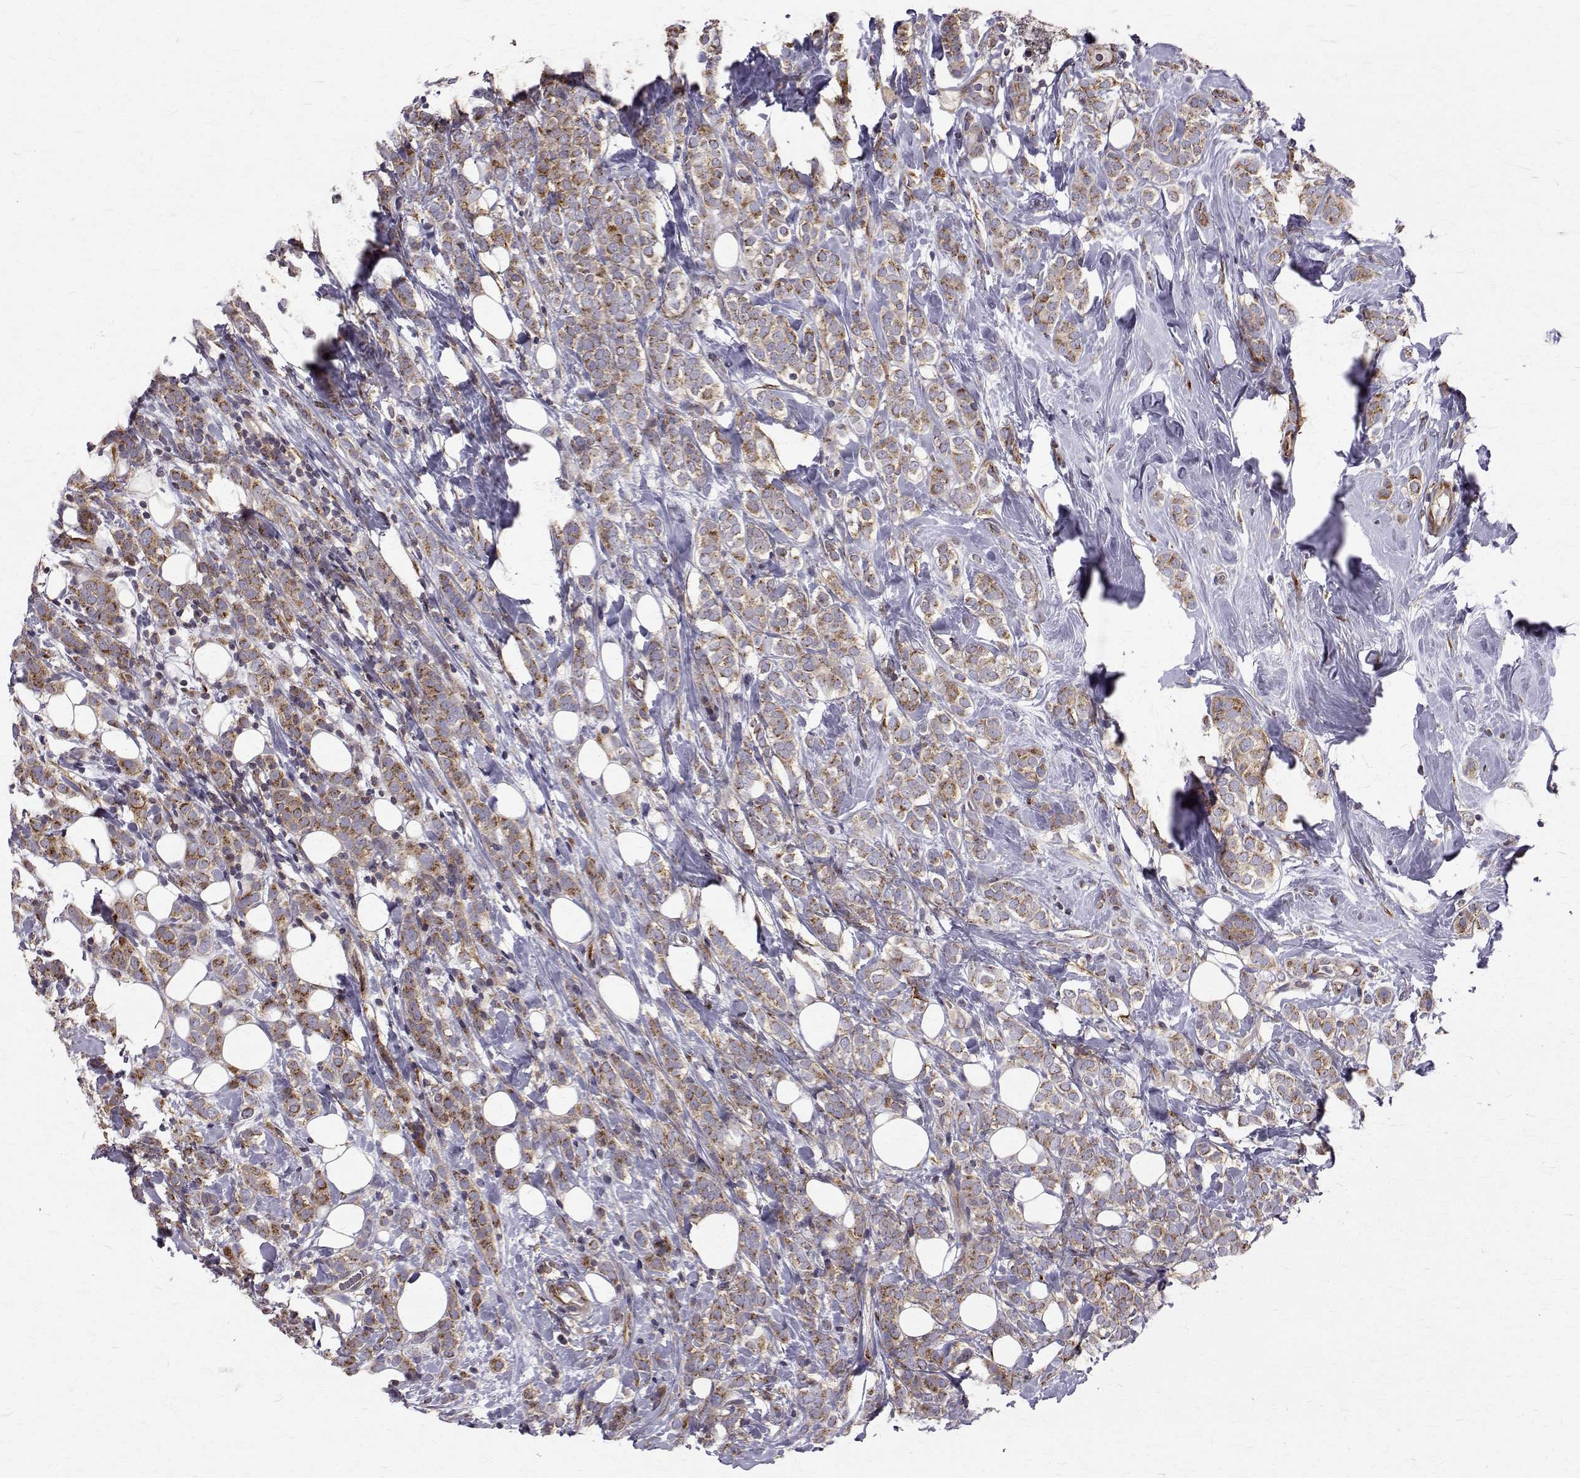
{"staining": {"intensity": "moderate", "quantity": ">75%", "location": "cytoplasmic/membranous"}, "tissue": "breast cancer", "cell_type": "Tumor cells", "image_type": "cancer", "snomed": [{"axis": "morphology", "description": "Lobular carcinoma"}, {"axis": "topography", "description": "Breast"}], "caption": "Protein expression analysis of breast lobular carcinoma displays moderate cytoplasmic/membranous staining in approximately >75% of tumor cells.", "gene": "ARFGAP1", "patient": {"sex": "female", "age": 49}}